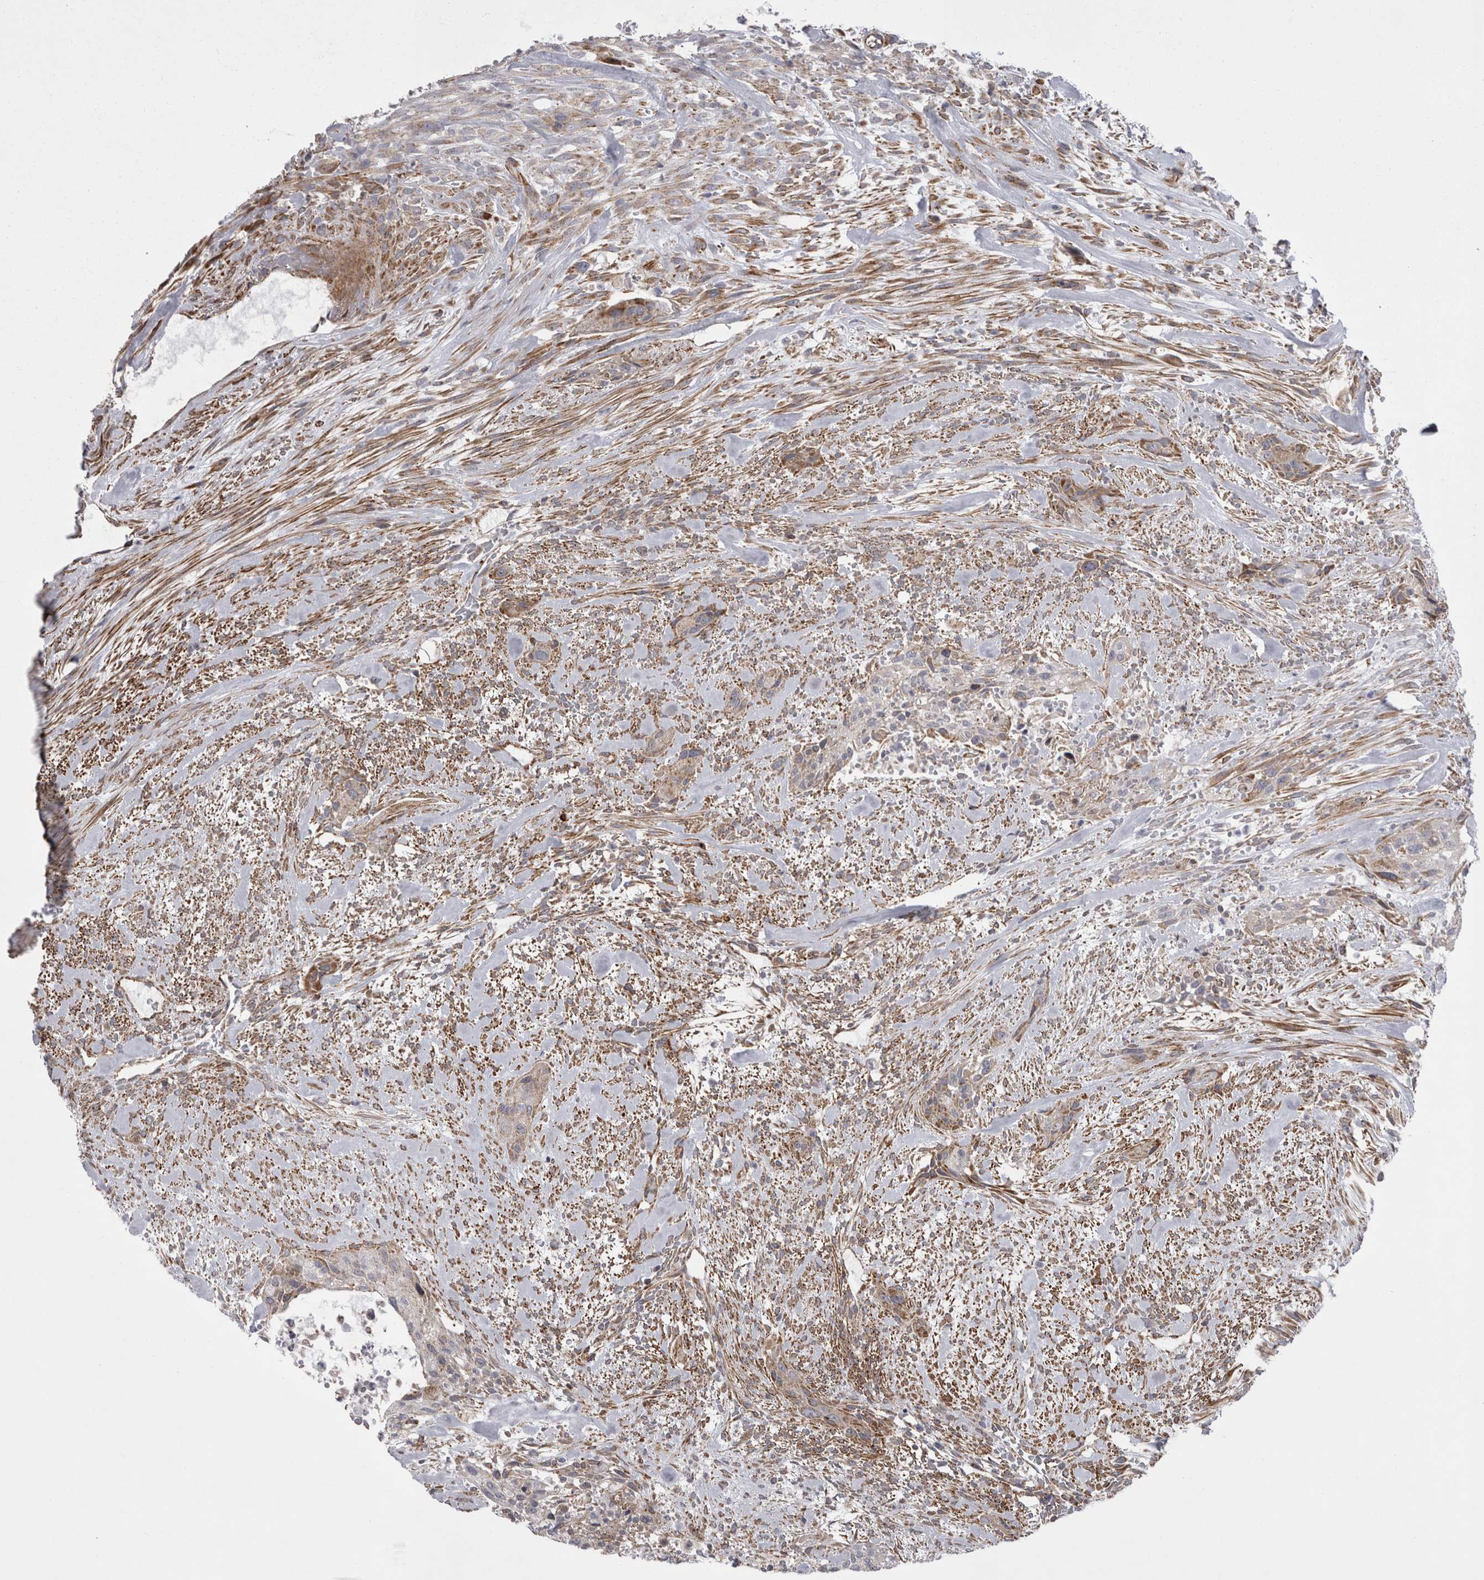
{"staining": {"intensity": "weak", "quantity": ">75%", "location": "cytoplasmic/membranous"}, "tissue": "urothelial cancer", "cell_type": "Tumor cells", "image_type": "cancer", "snomed": [{"axis": "morphology", "description": "Urothelial carcinoma, High grade"}, {"axis": "topography", "description": "Urinary bladder"}], "caption": "DAB (3,3'-diaminobenzidine) immunohistochemical staining of urothelial cancer demonstrates weak cytoplasmic/membranous protein staining in approximately >75% of tumor cells.", "gene": "TSPOAP1", "patient": {"sex": "male", "age": 35}}